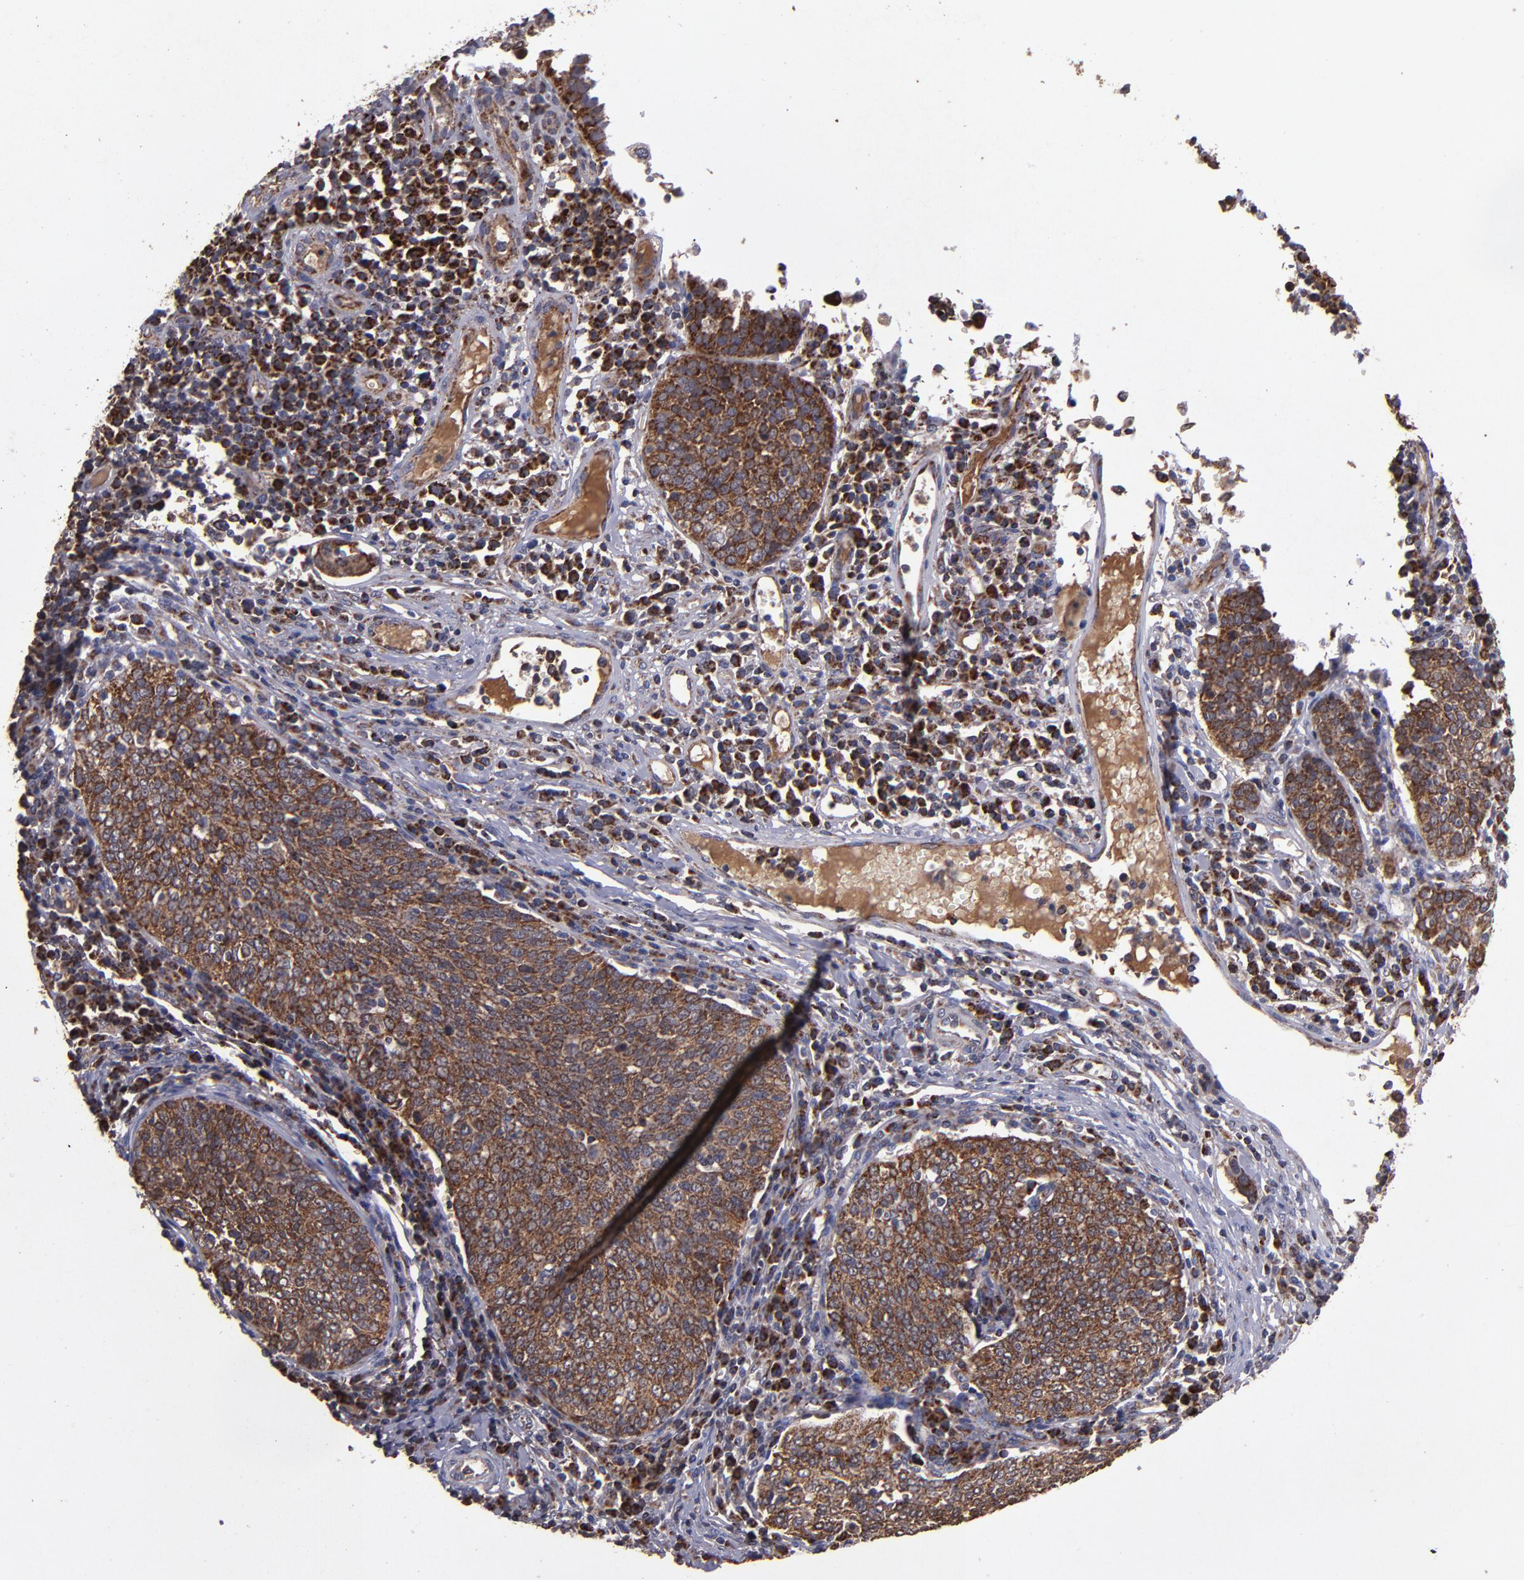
{"staining": {"intensity": "strong", "quantity": ">75%", "location": "cytoplasmic/membranous"}, "tissue": "cervical cancer", "cell_type": "Tumor cells", "image_type": "cancer", "snomed": [{"axis": "morphology", "description": "Squamous cell carcinoma, NOS"}, {"axis": "topography", "description": "Cervix"}], "caption": "The immunohistochemical stain highlights strong cytoplasmic/membranous expression in tumor cells of cervical cancer (squamous cell carcinoma) tissue.", "gene": "TIMM9", "patient": {"sex": "female", "age": 40}}